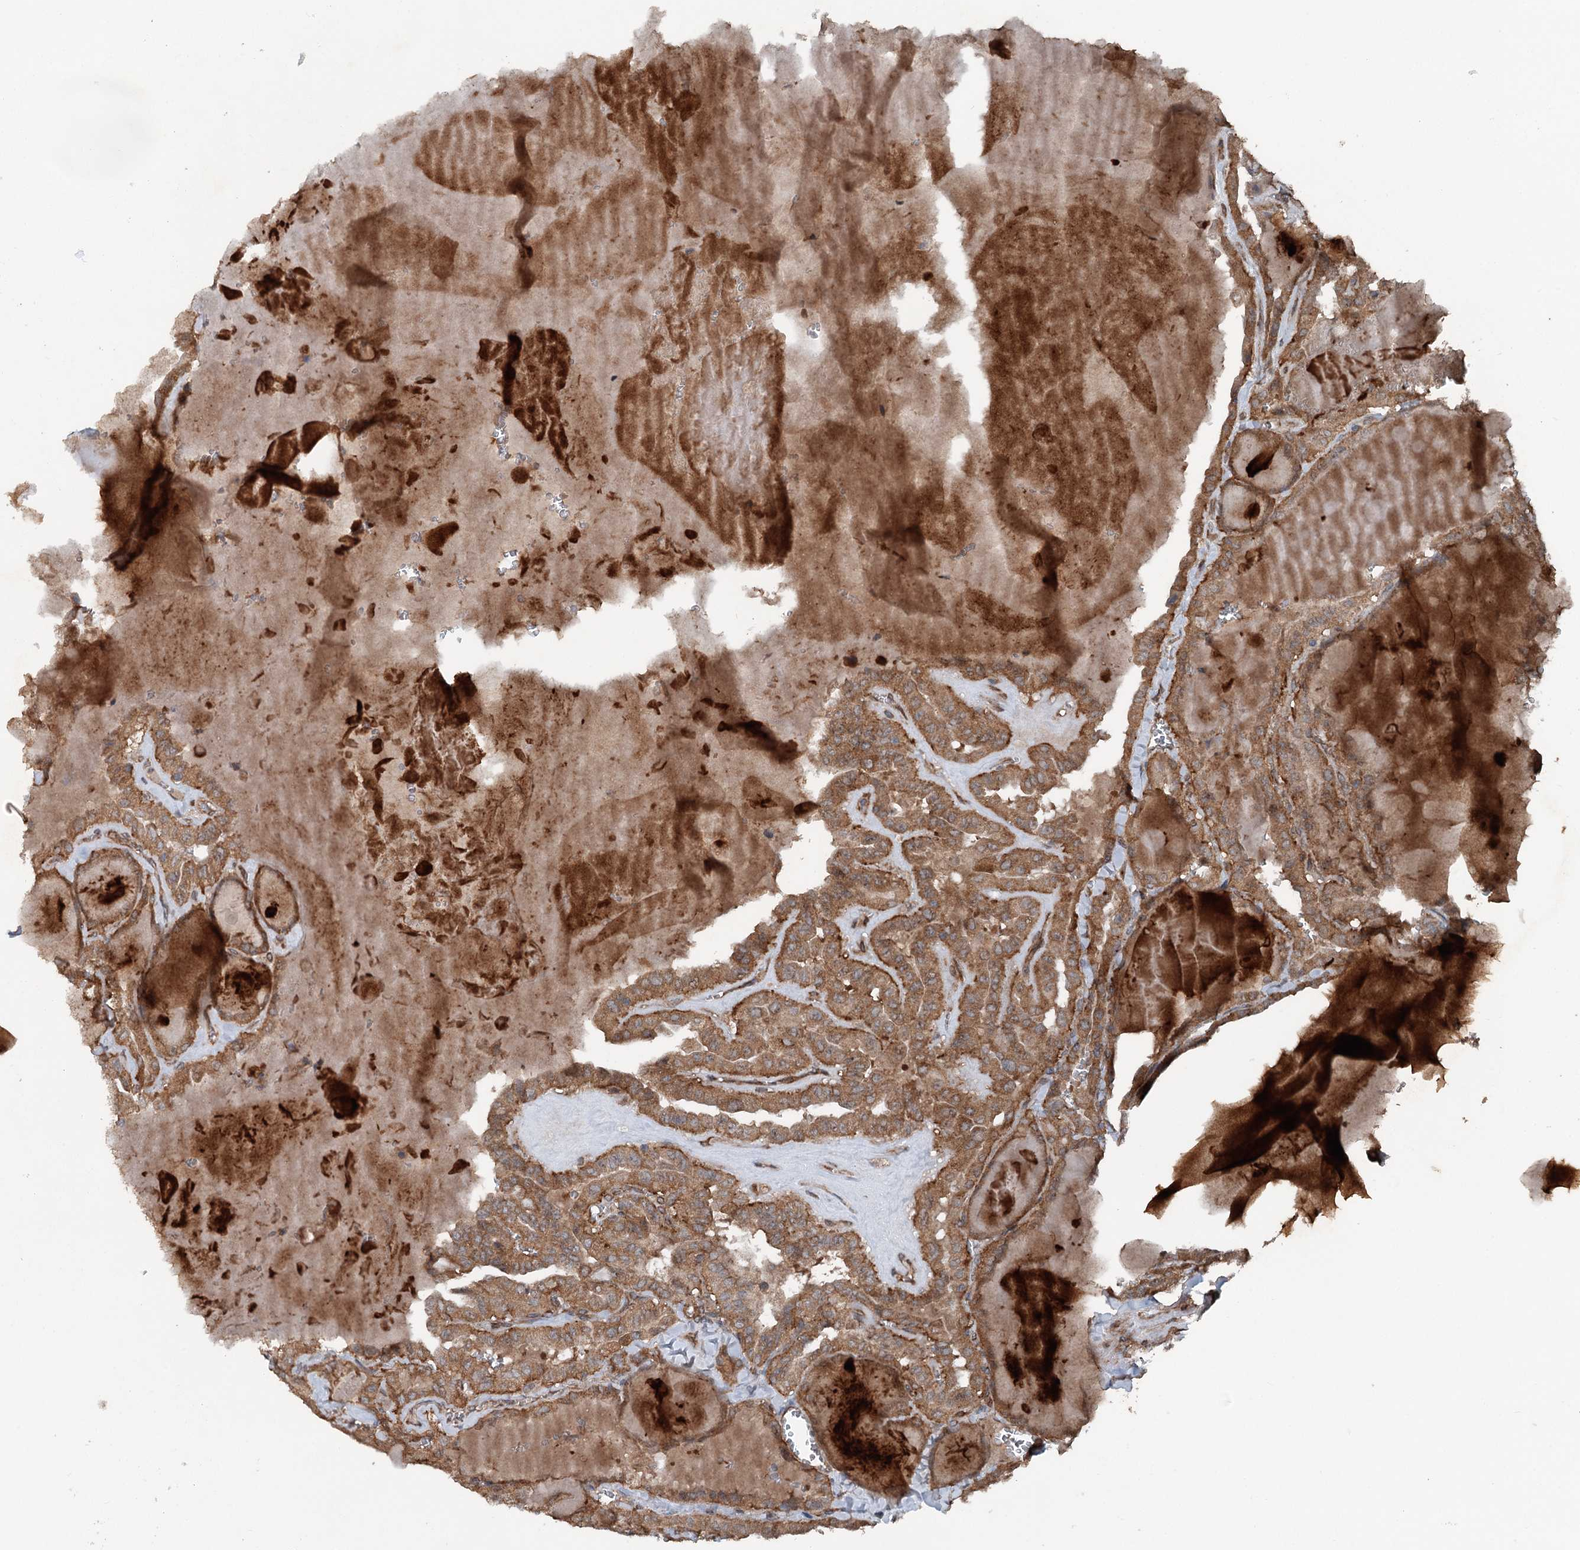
{"staining": {"intensity": "moderate", "quantity": ">75%", "location": "cytoplasmic/membranous"}, "tissue": "thyroid cancer", "cell_type": "Tumor cells", "image_type": "cancer", "snomed": [{"axis": "morphology", "description": "Papillary adenocarcinoma, NOS"}, {"axis": "topography", "description": "Thyroid gland"}], "caption": "A medium amount of moderate cytoplasmic/membranous staining is appreciated in about >75% of tumor cells in thyroid cancer tissue.", "gene": "RNF214", "patient": {"sex": "male", "age": 52}}